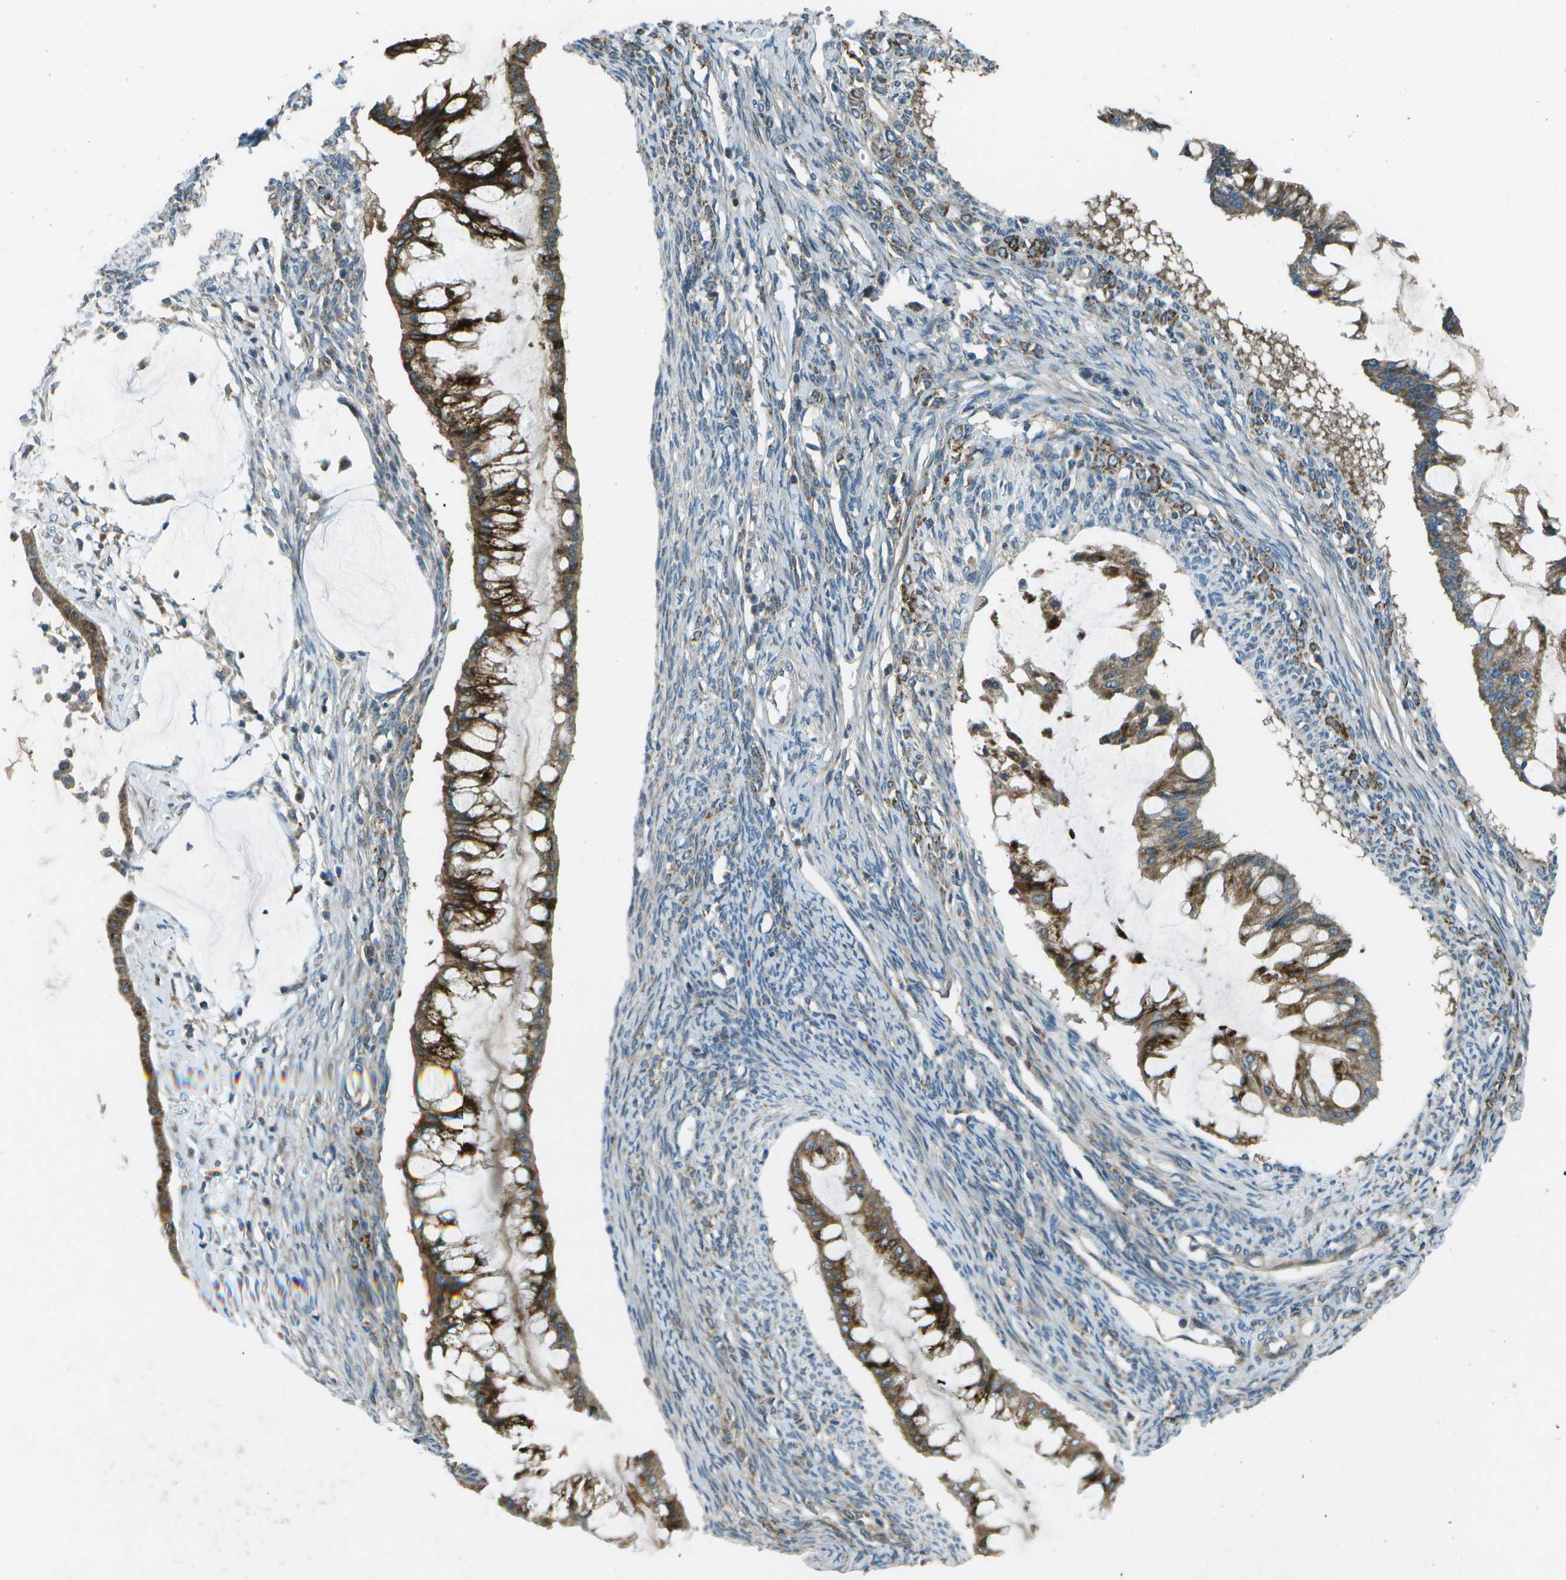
{"staining": {"intensity": "moderate", "quantity": ">75%", "location": "cytoplasmic/membranous"}, "tissue": "ovarian cancer", "cell_type": "Tumor cells", "image_type": "cancer", "snomed": [{"axis": "morphology", "description": "Cystadenocarcinoma, mucinous, NOS"}, {"axis": "topography", "description": "Ovary"}], "caption": "IHC photomicrograph of neoplastic tissue: human ovarian cancer (mucinous cystadenocarcinoma) stained using immunohistochemistry (IHC) reveals medium levels of moderate protein expression localized specifically in the cytoplasmic/membranous of tumor cells, appearing as a cytoplasmic/membranous brown color.", "gene": "PXYLP1", "patient": {"sex": "female", "age": 73}}